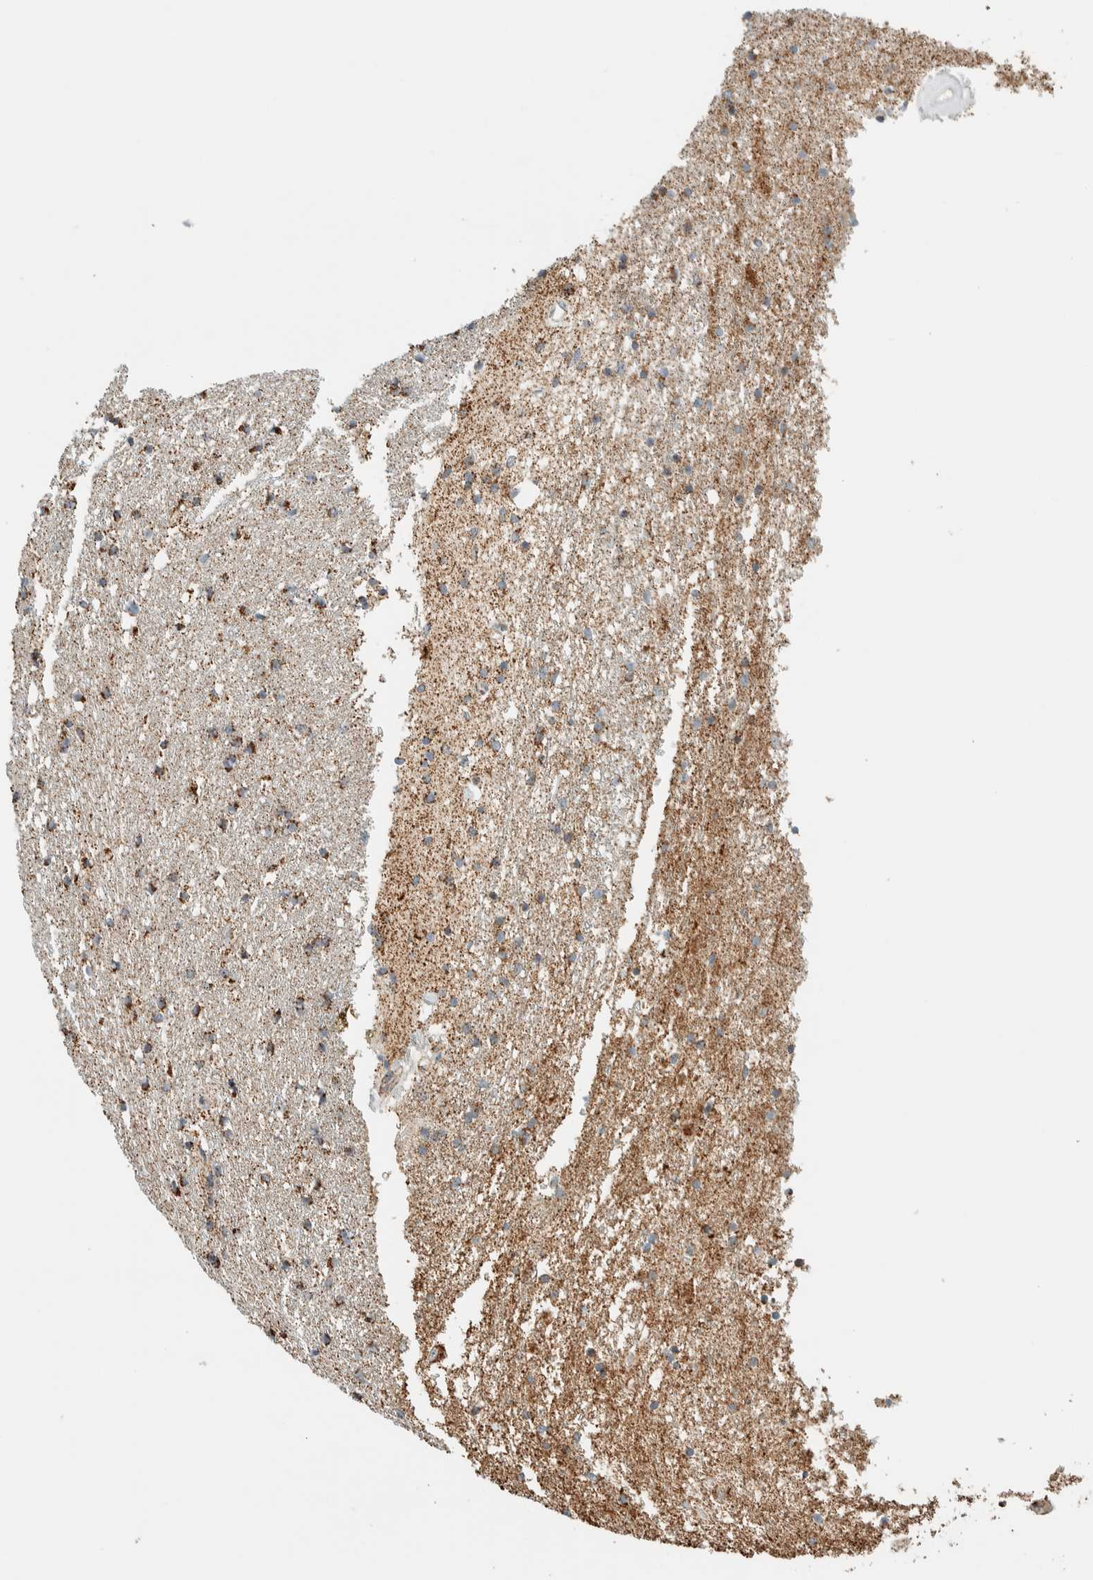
{"staining": {"intensity": "strong", "quantity": "25%-75%", "location": "cytoplasmic/membranous"}, "tissue": "caudate", "cell_type": "Glial cells", "image_type": "normal", "snomed": [{"axis": "morphology", "description": "Normal tissue, NOS"}, {"axis": "topography", "description": "Lateral ventricle wall"}], "caption": "Caudate stained for a protein demonstrates strong cytoplasmic/membranous positivity in glial cells. Immunohistochemistry (ihc) stains the protein in brown and the nuclei are stained blue.", "gene": "ZNF454", "patient": {"sex": "female", "age": 54}}